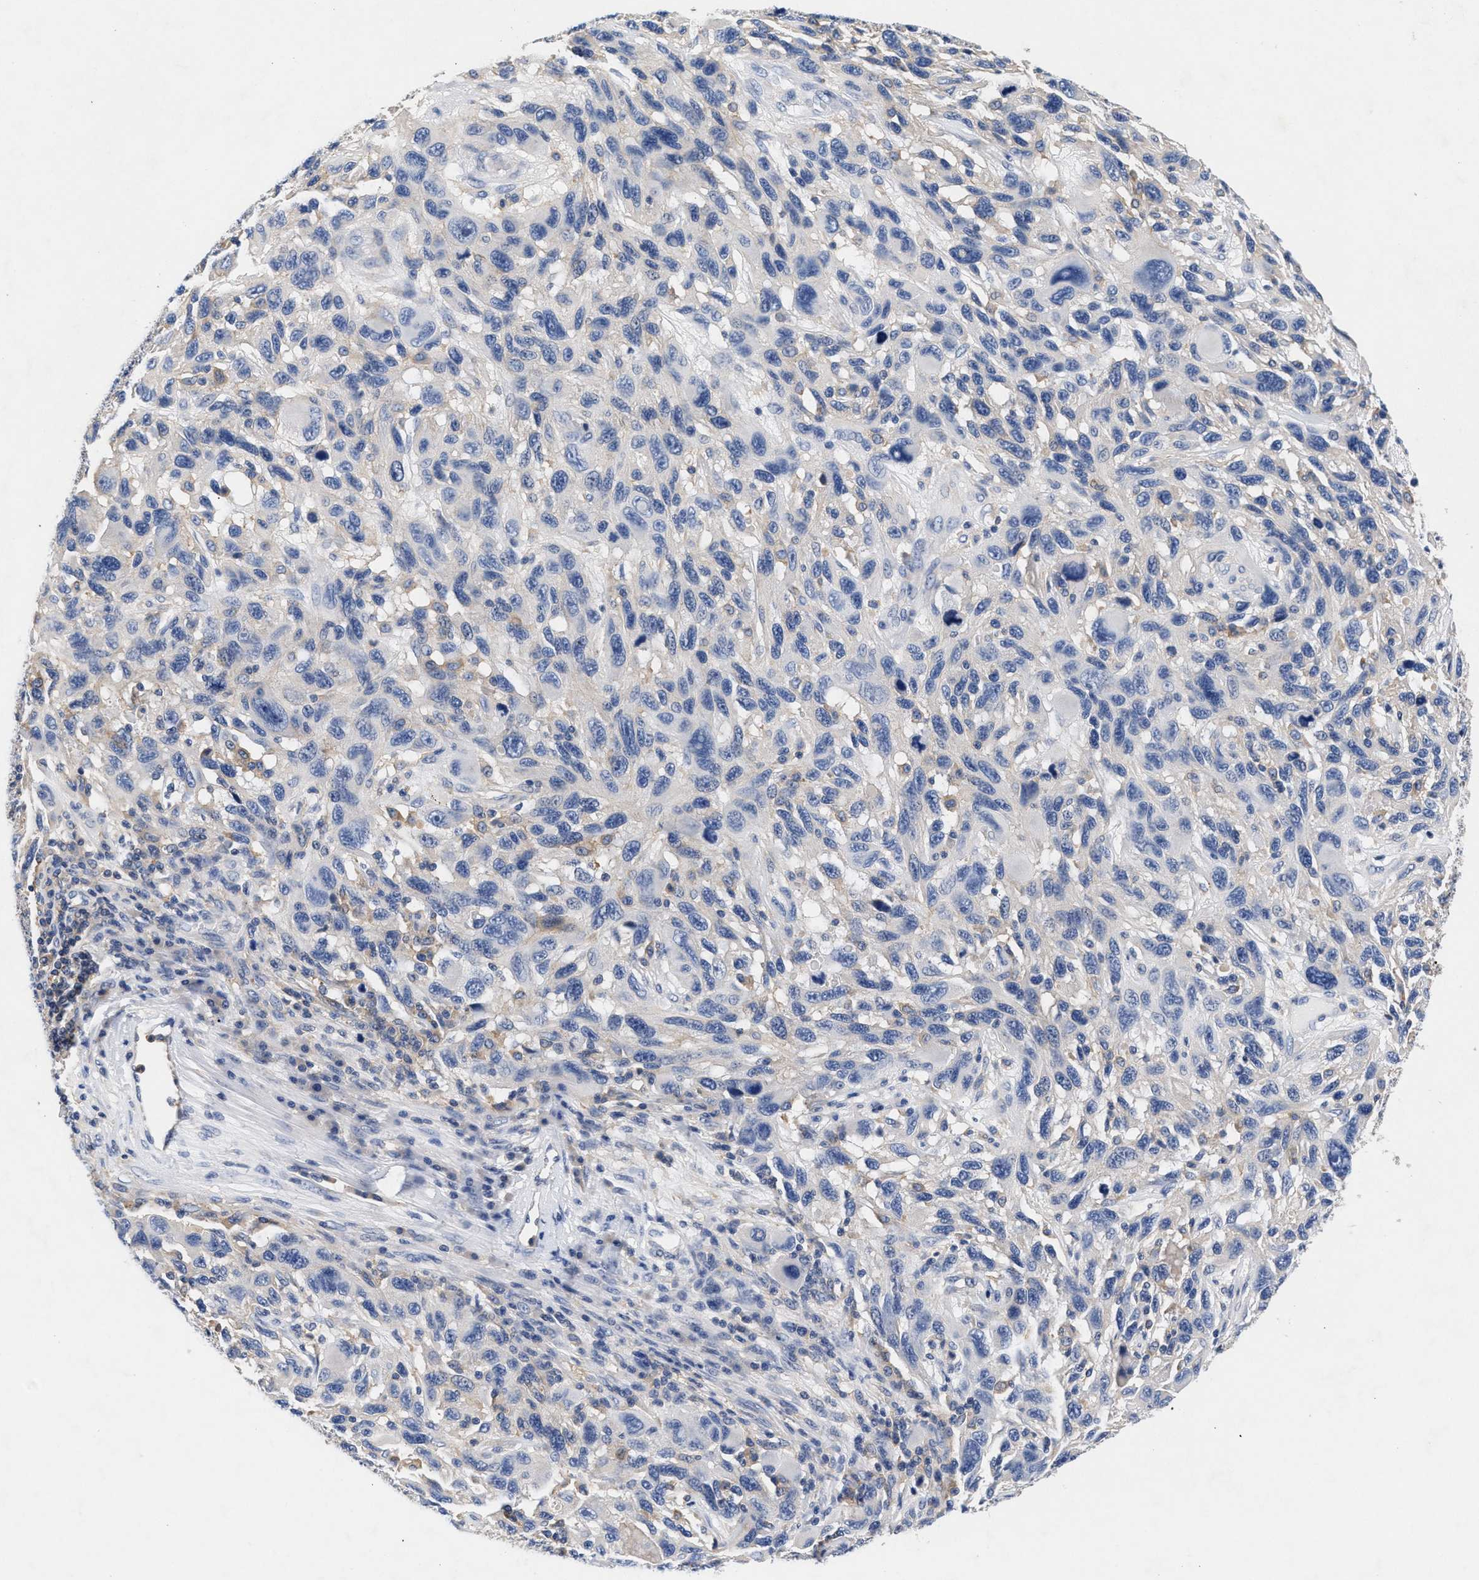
{"staining": {"intensity": "negative", "quantity": "none", "location": "none"}, "tissue": "melanoma", "cell_type": "Tumor cells", "image_type": "cancer", "snomed": [{"axis": "morphology", "description": "Malignant melanoma, NOS"}, {"axis": "topography", "description": "Skin"}], "caption": "The IHC histopathology image has no significant staining in tumor cells of malignant melanoma tissue.", "gene": "GNAI3", "patient": {"sex": "male", "age": 53}}